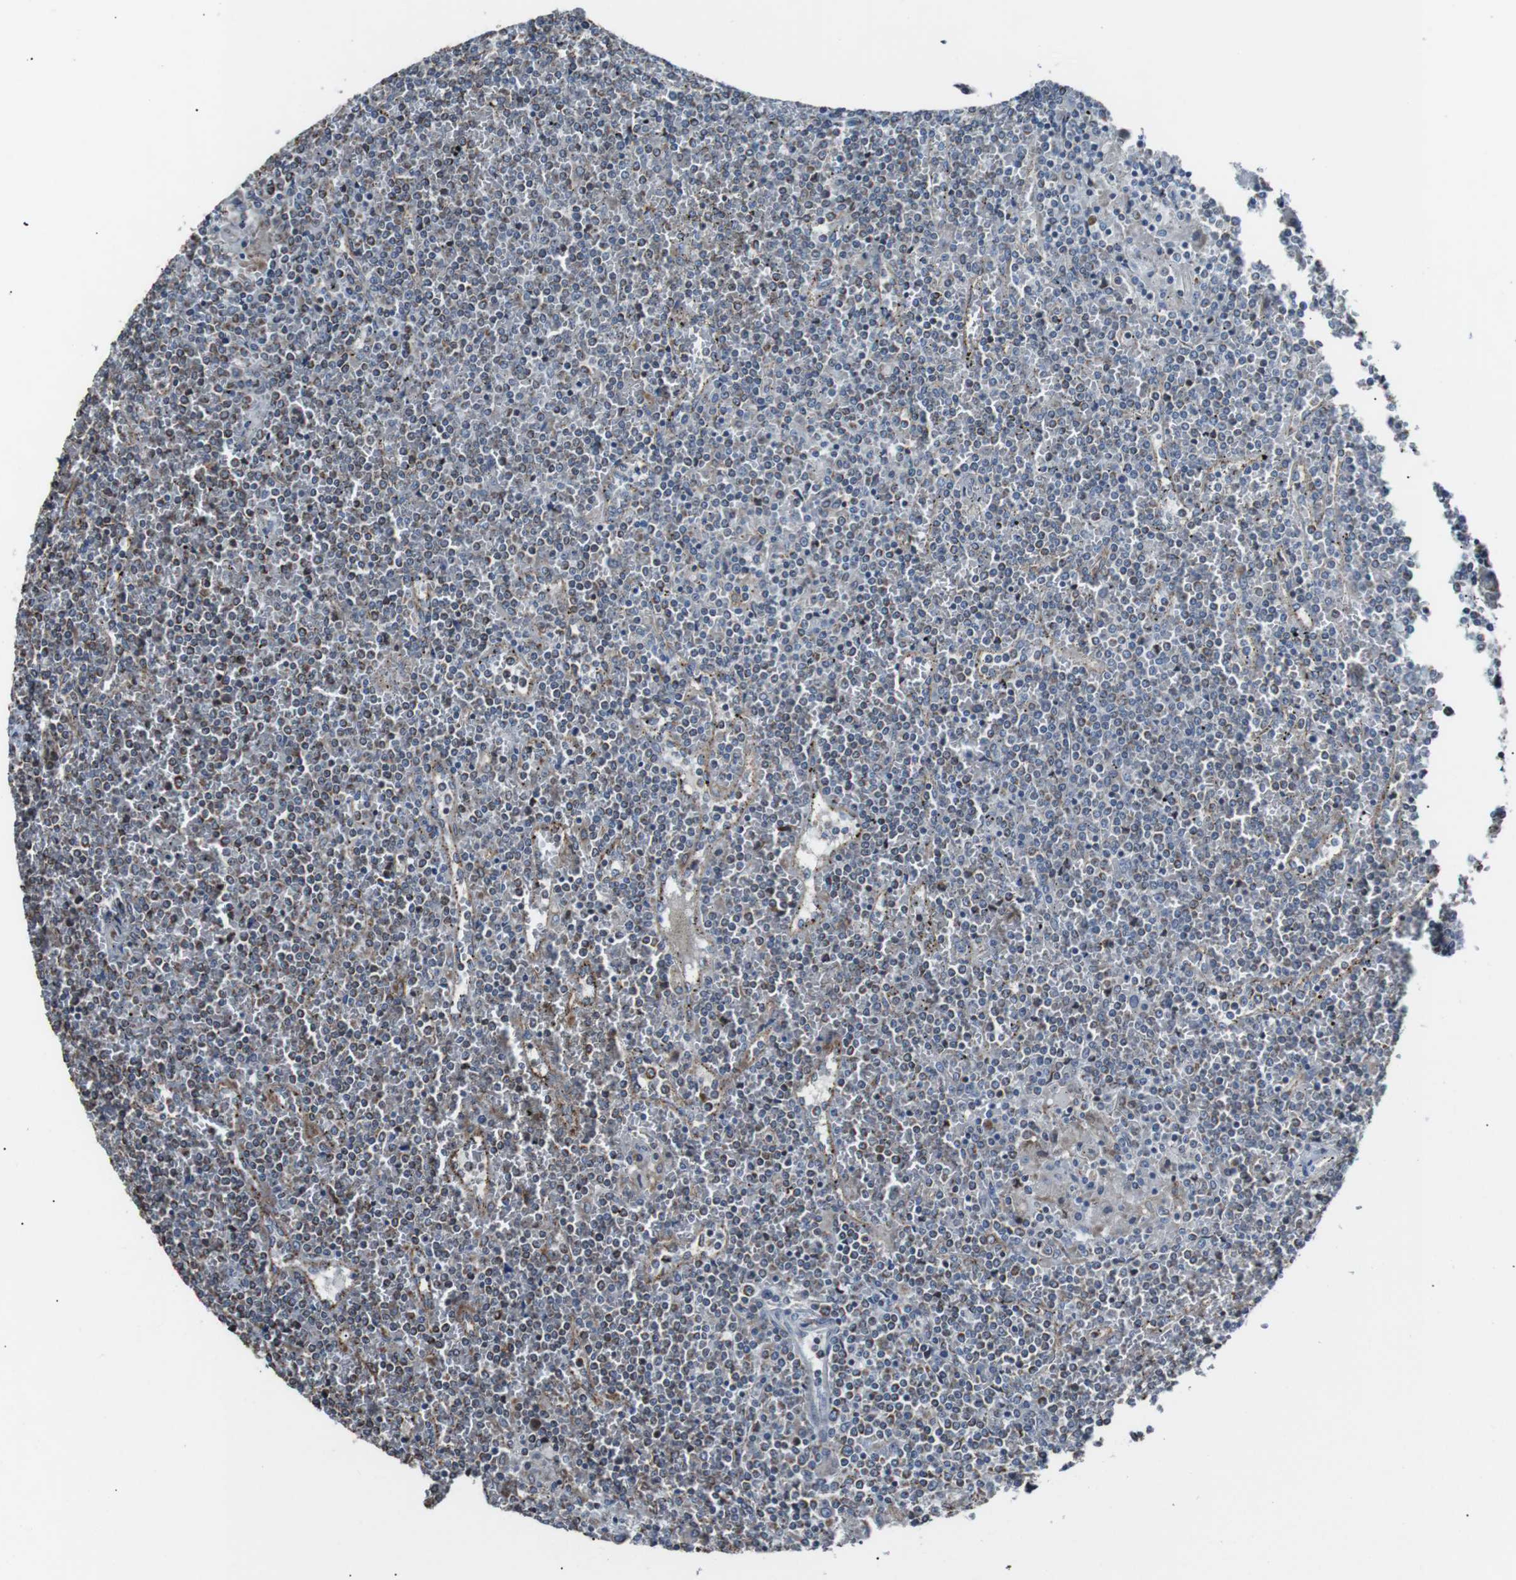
{"staining": {"intensity": "moderate", "quantity": "<25%", "location": "cytoplasmic/membranous"}, "tissue": "lymphoma", "cell_type": "Tumor cells", "image_type": "cancer", "snomed": [{"axis": "morphology", "description": "Malignant lymphoma, non-Hodgkin's type, Low grade"}, {"axis": "topography", "description": "Spleen"}], "caption": "Immunohistochemical staining of lymphoma displays moderate cytoplasmic/membranous protein positivity in approximately <25% of tumor cells.", "gene": "CISD2", "patient": {"sex": "female", "age": 19}}